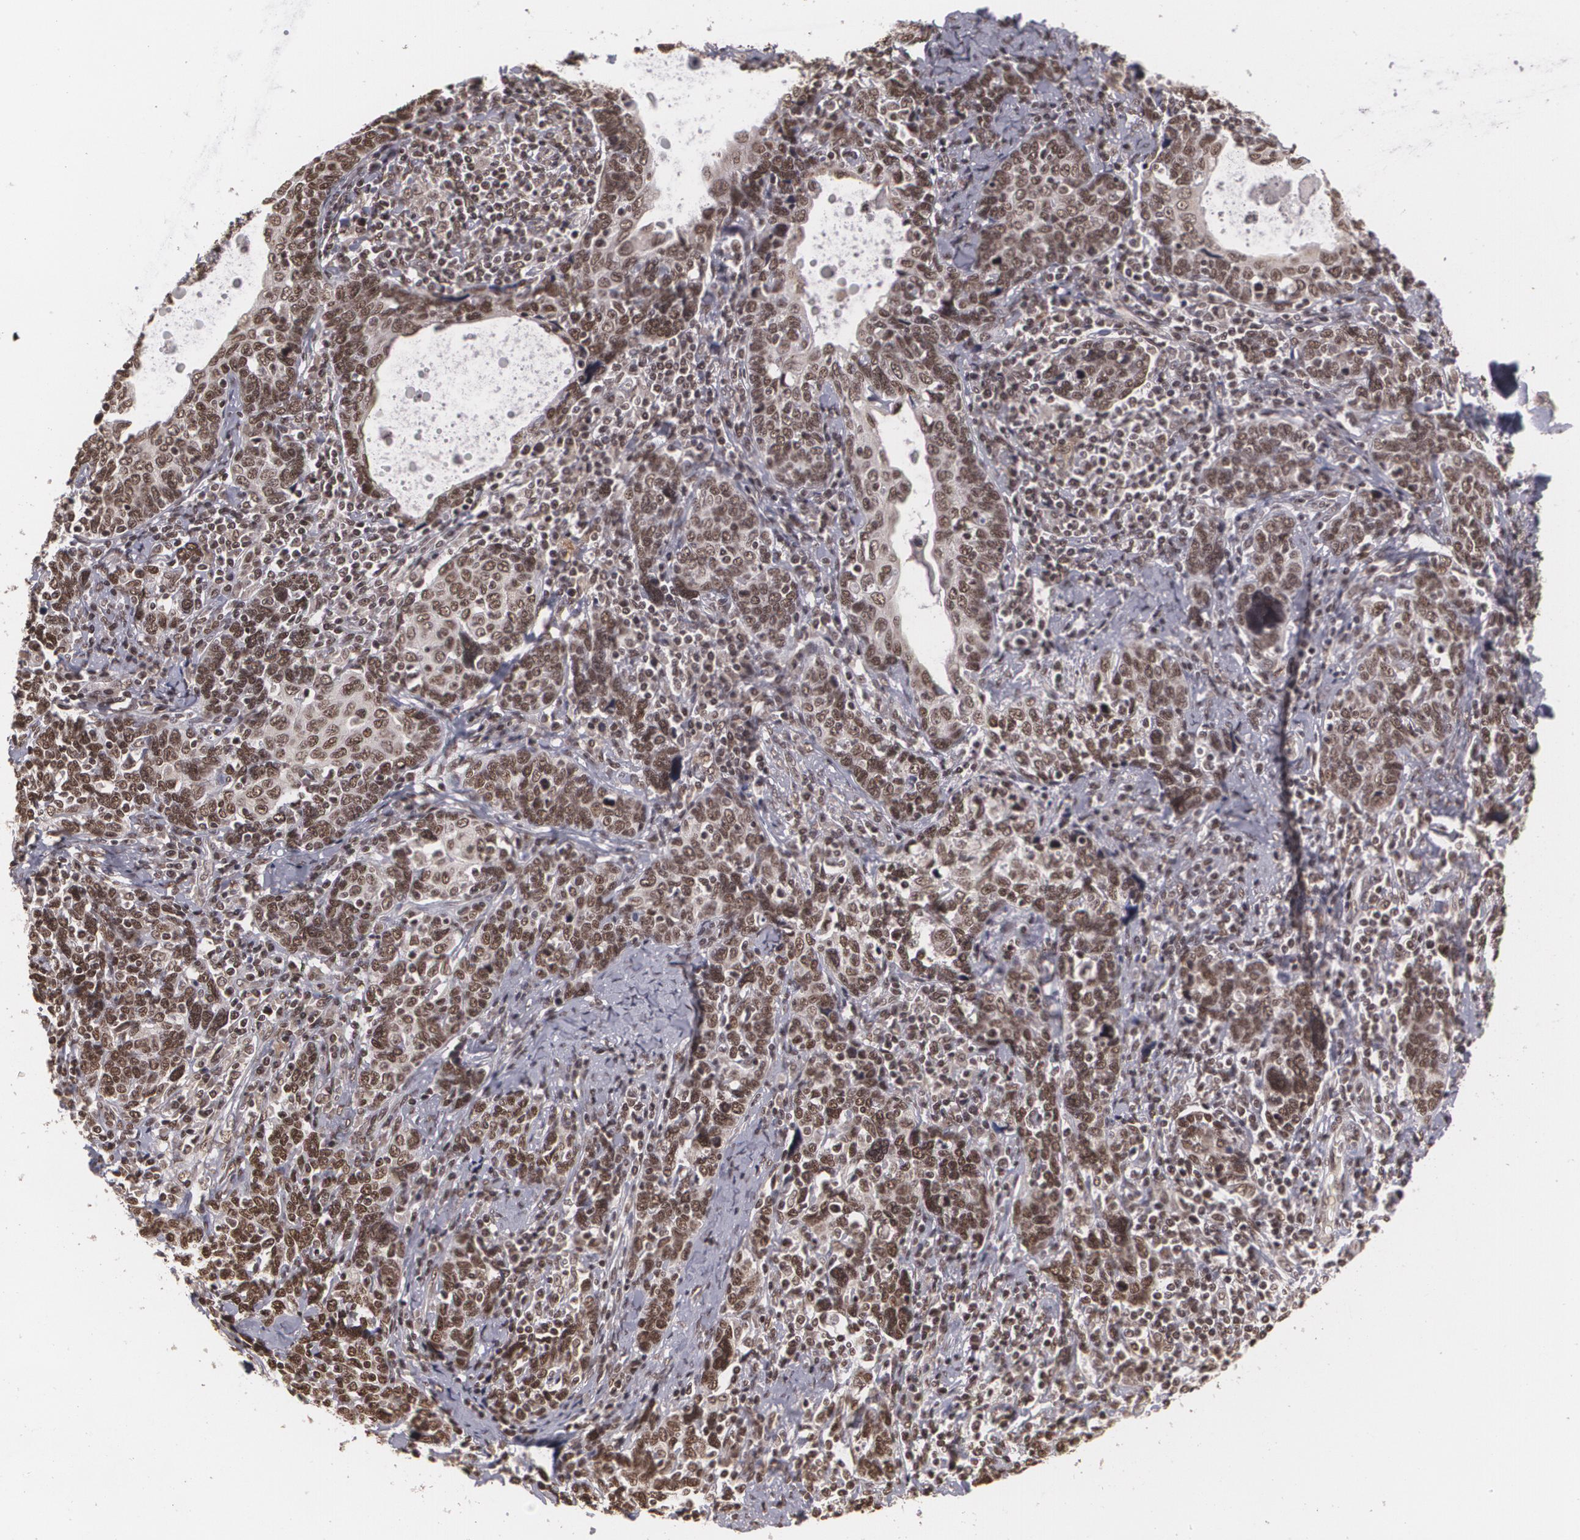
{"staining": {"intensity": "strong", "quantity": ">75%", "location": "nuclear"}, "tissue": "cervical cancer", "cell_type": "Tumor cells", "image_type": "cancer", "snomed": [{"axis": "morphology", "description": "Squamous cell carcinoma, NOS"}, {"axis": "topography", "description": "Cervix"}], "caption": "Human squamous cell carcinoma (cervical) stained for a protein (brown) reveals strong nuclear positive staining in about >75% of tumor cells.", "gene": "RXRB", "patient": {"sex": "female", "age": 41}}